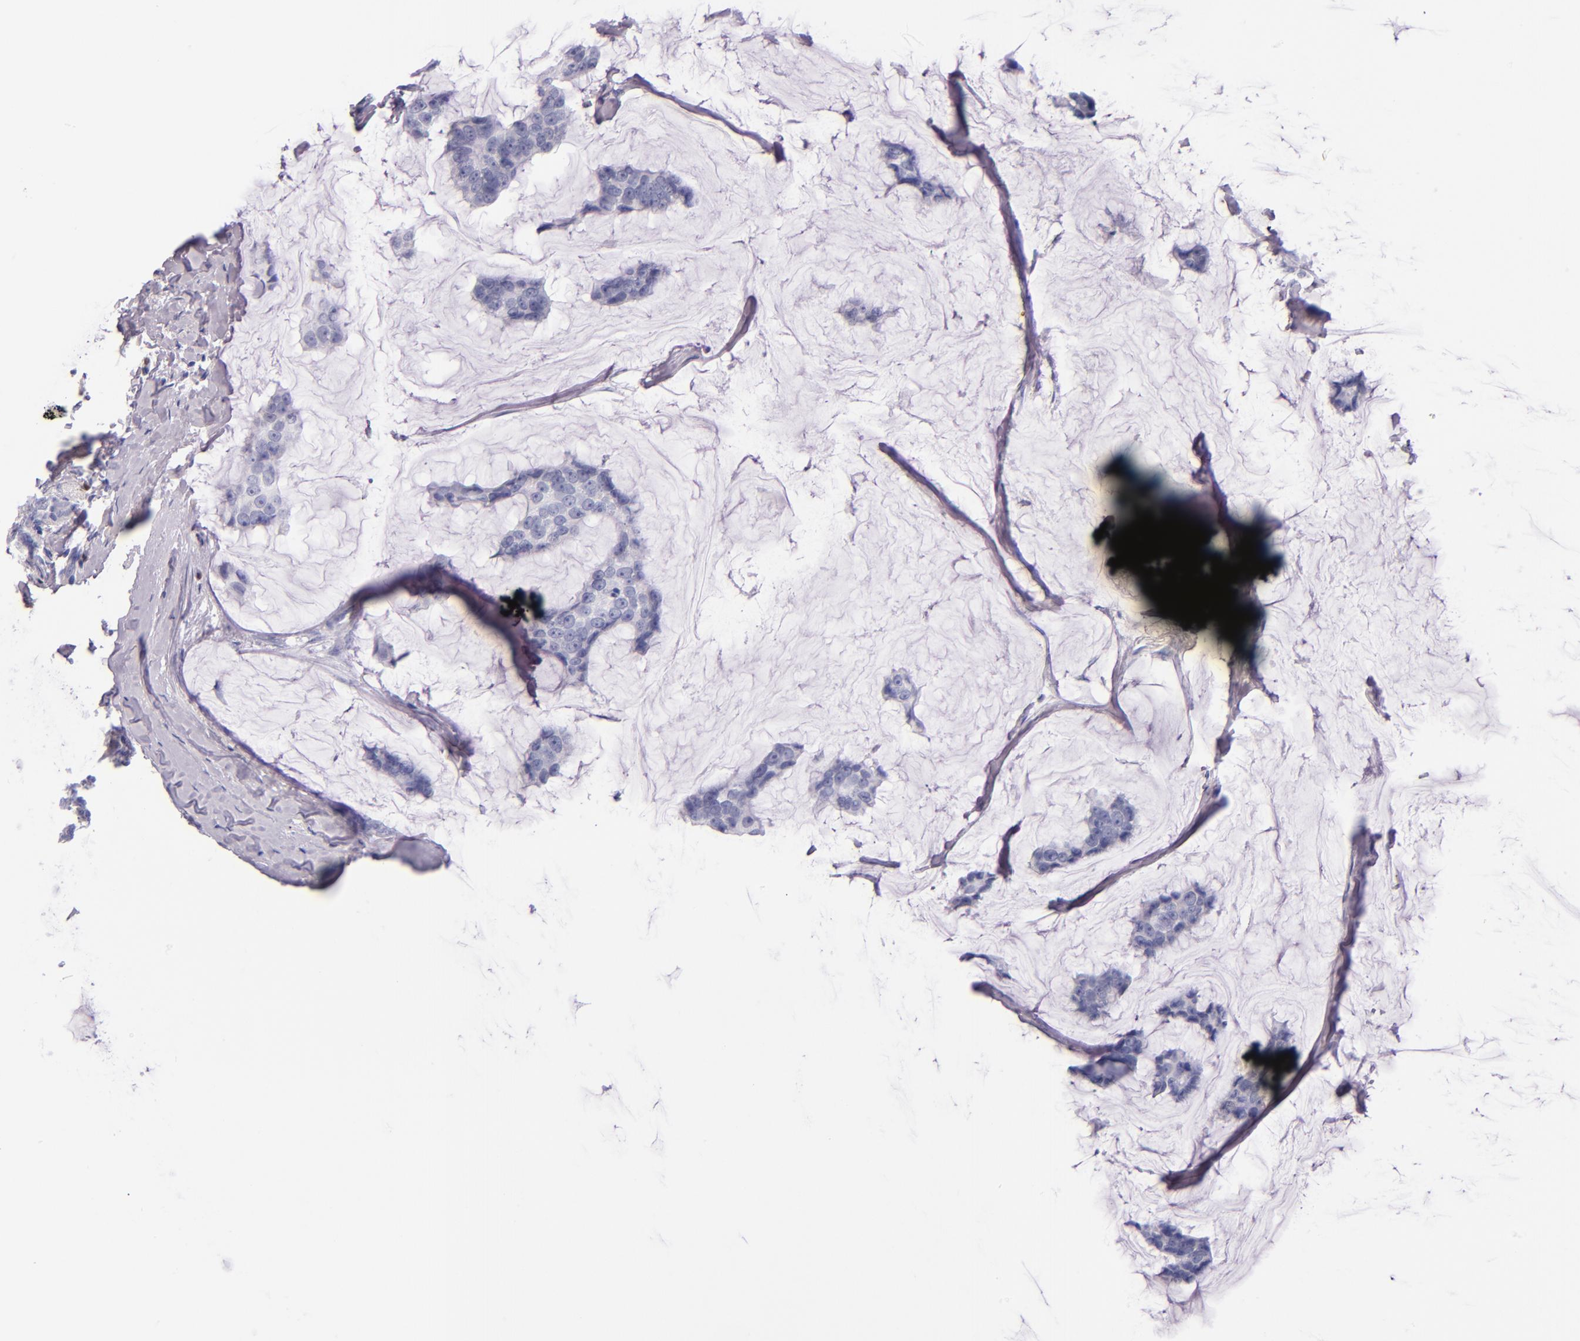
{"staining": {"intensity": "negative", "quantity": "none", "location": "none"}, "tissue": "breast cancer", "cell_type": "Tumor cells", "image_type": "cancer", "snomed": [{"axis": "morphology", "description": "Normal tissue, NOS"}, {"axis": "morphology", "description": "Duct carcinoma"}, {"axis": "topography", "description": "Breast"}], "caption": "Immunohistochemistry (IHC) histopathology image of neoplastic tissue: breast cancer (infiltrating ductal carcinoma) stained with DAB (3,3'-diaminobenzidine) demonstrates no significant protein positivity in tumor cells. (Immunohistochemistry (IHC), brightfield microscopy, high magnification).", "gene": "IRF4", "patient": {"sex": "female", "age": 50}}